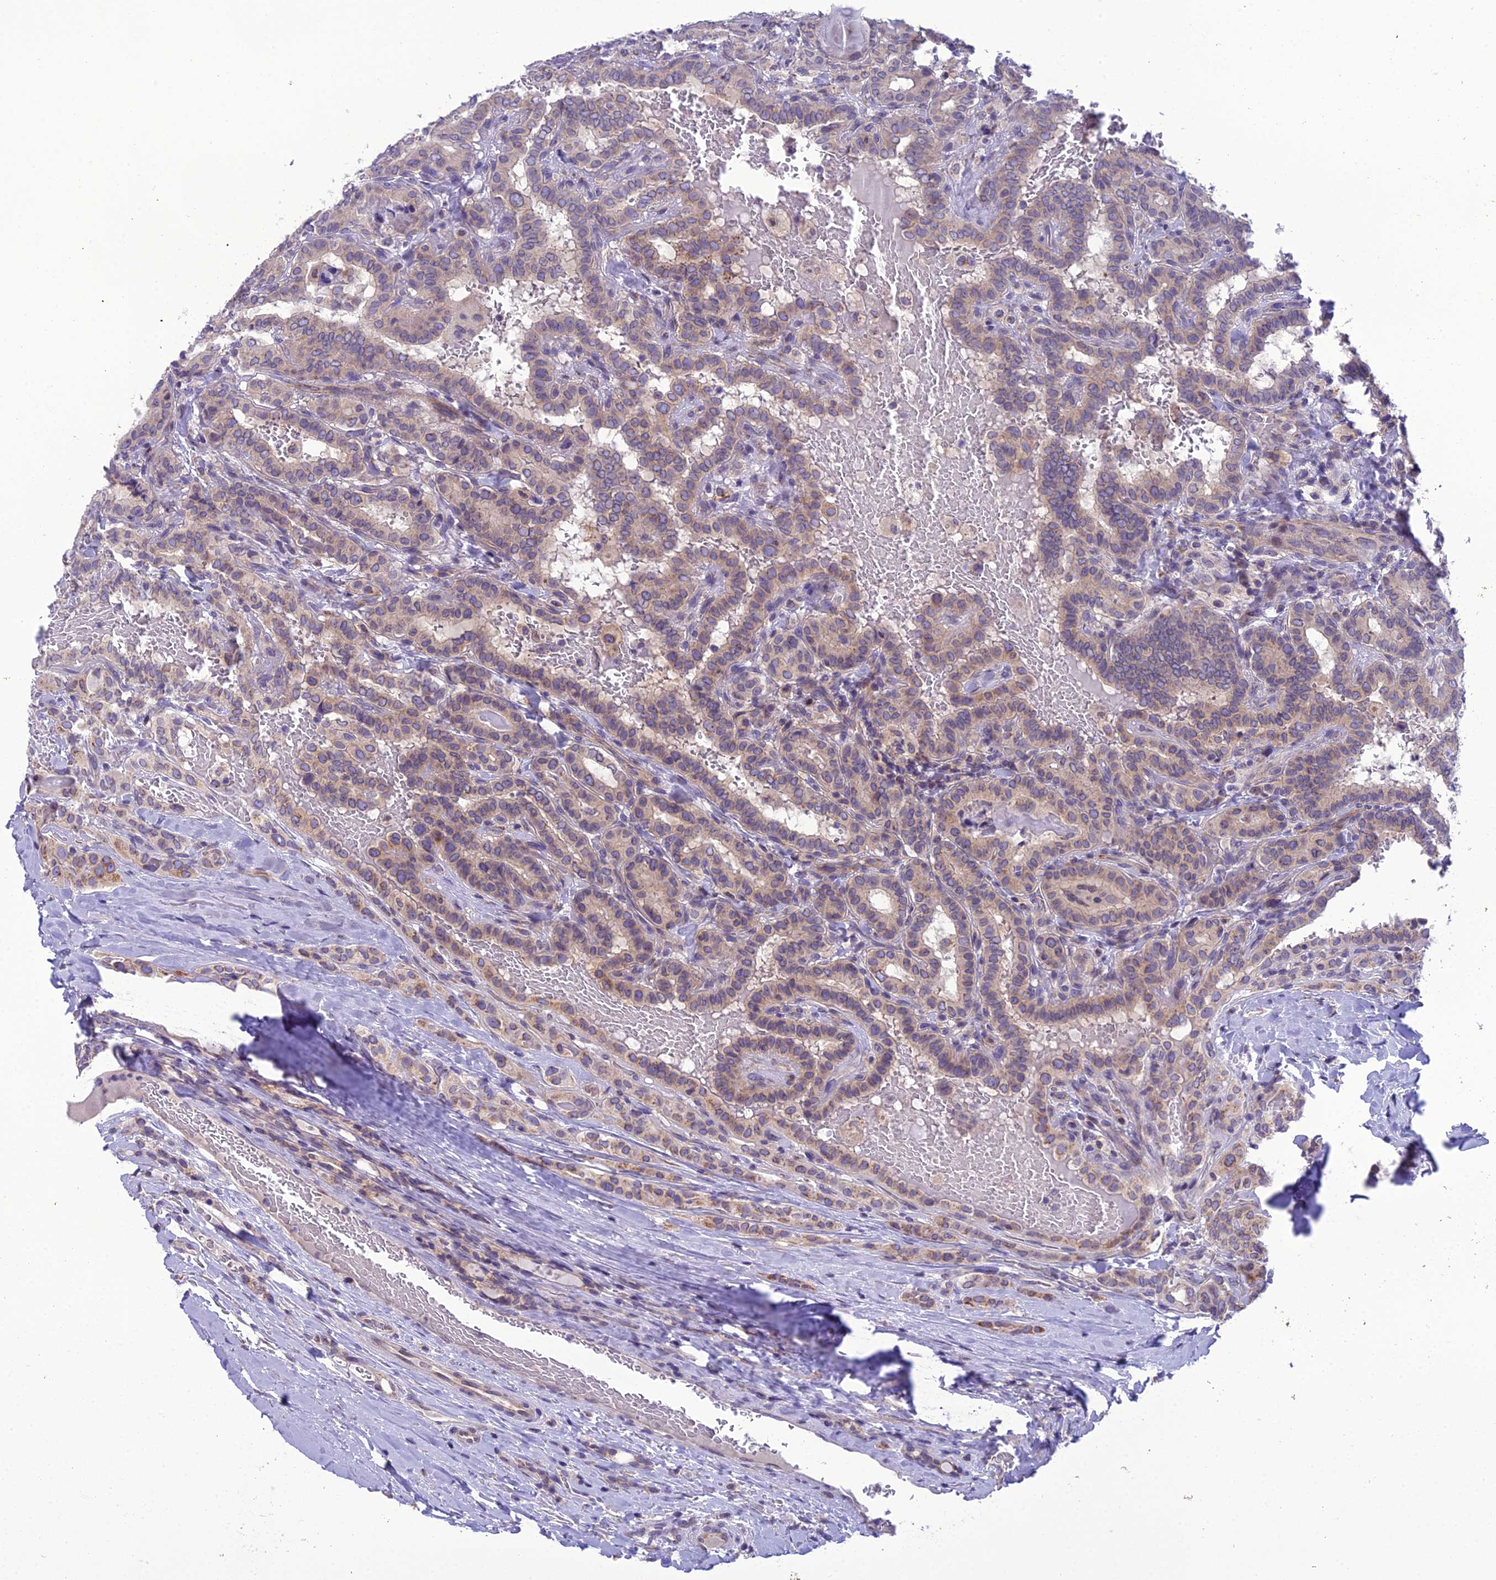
{"staining": {"intensity": "weak", "quantity": "25%-75%", "location": "cytoplasmic/membranous"}, "tissue": "thyroid cancer", "cell_type": "Tumor cells", "image_type": "cancer", "snomed": [{"axis": "morphology", "description": "Papillary adenocarcinoma, NOS"}, {"axis": "topography", "description": "Thyroid gland"}], "caption": "Immunohistochemistry histopathology image of human papillary adenocarcinoma (thyroid) stained for a protein (brown), which demonstrates low levels of weak cytoplasmic/membranous expression in approximately 25%-75% of tumor cells.", "gene": "GOLPH3", "patient": {"sex": "female", "age": 72}}